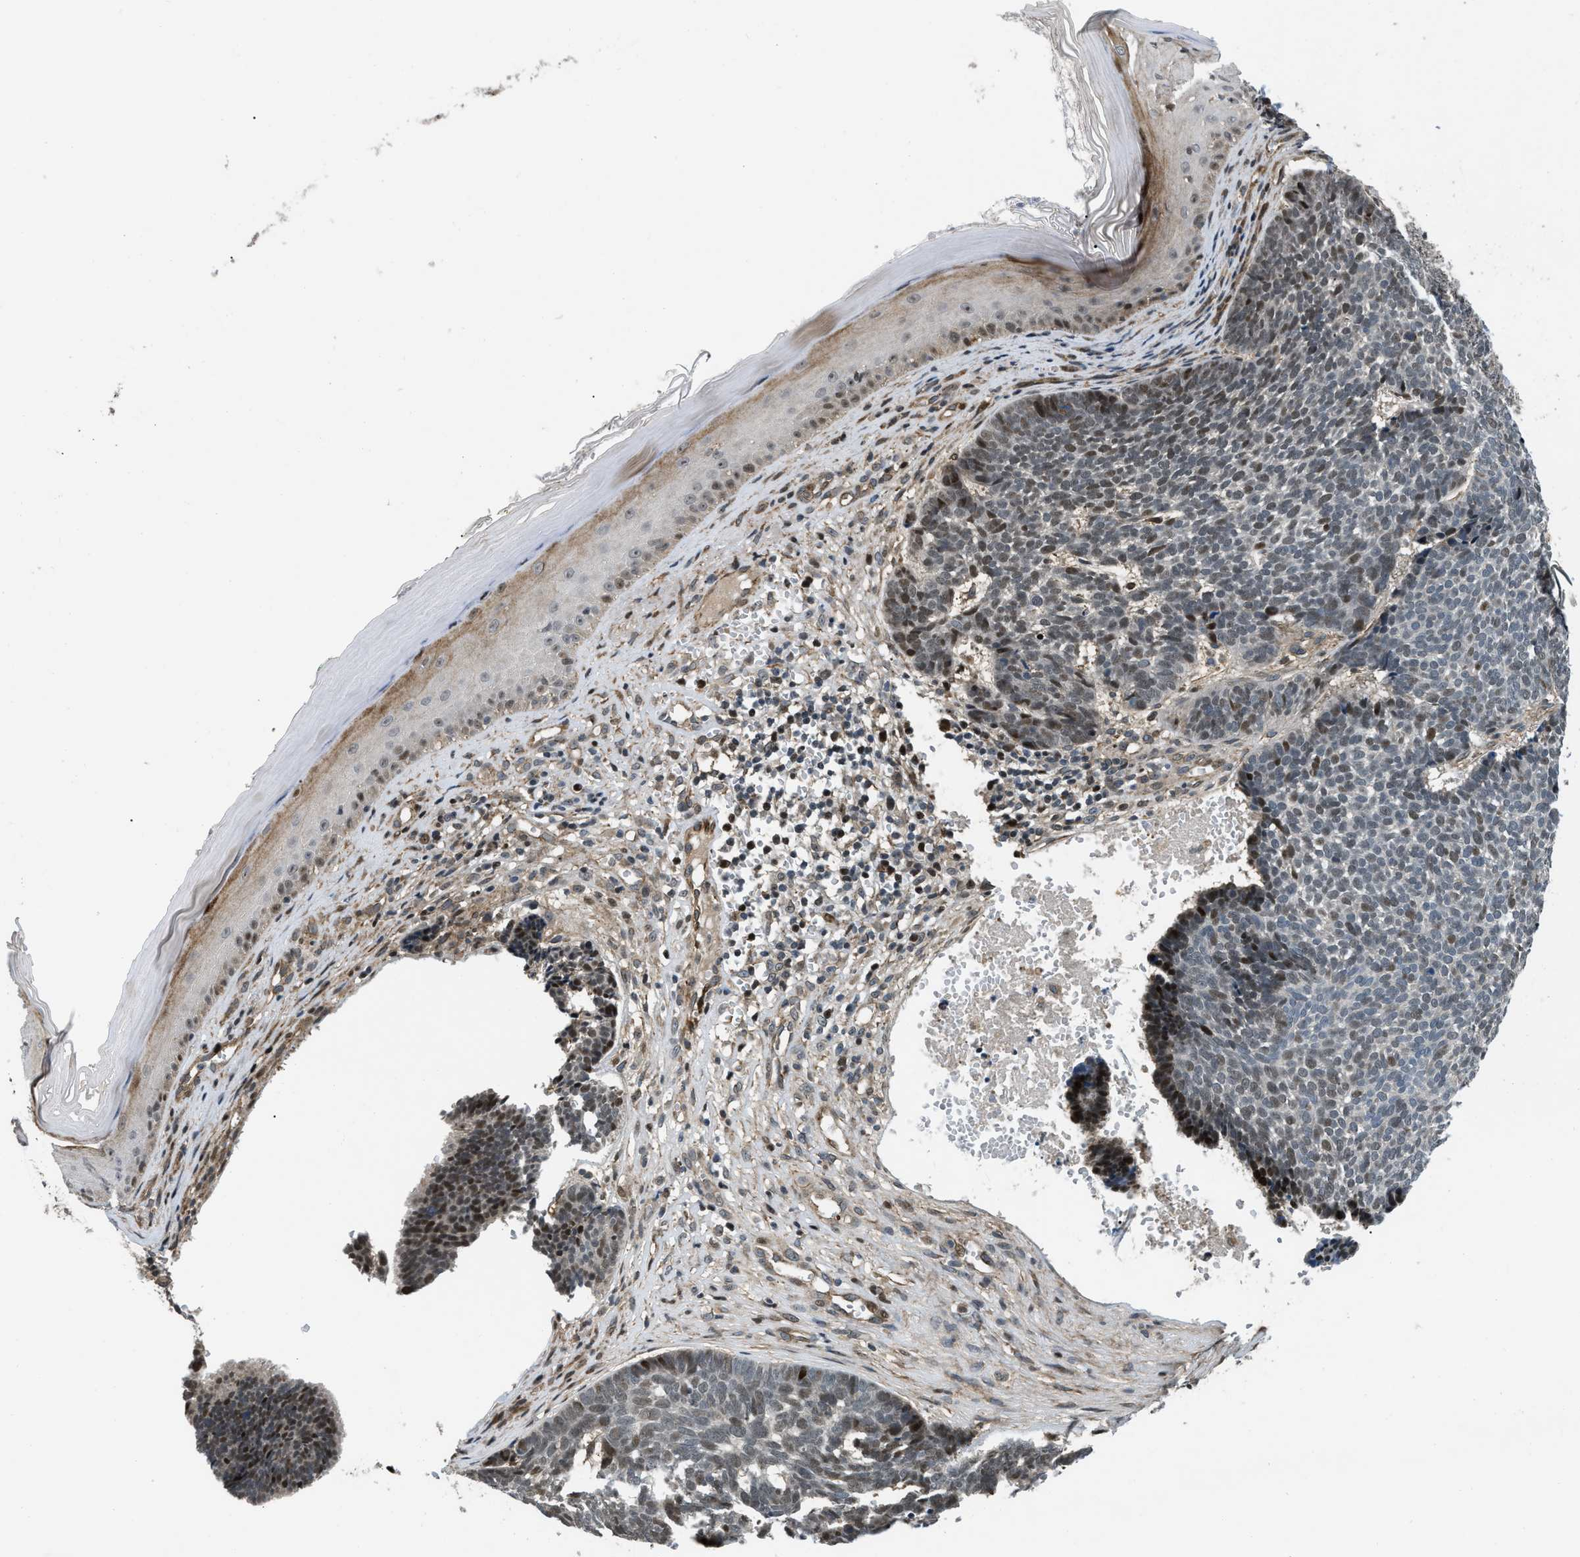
{"staining": {"intensity": "weak", "quantity": "25%-75%", "location": "nuclear"}, "tissue": "skin cancer", "cell_type": "Tumor cells", "image_type": "cancer", "snomed": [{"axis": "morphology", "description": "Basal cell carcinoma"}, {"axis": "topography", "description": "Skin"}], "caption": "Skin cancer stained with IHC exhibits weak nuclear positivity in about 25%-75% of tumor cells.", "gene": "LTA4H", "patient": {"sex": "male", "age": 84}}